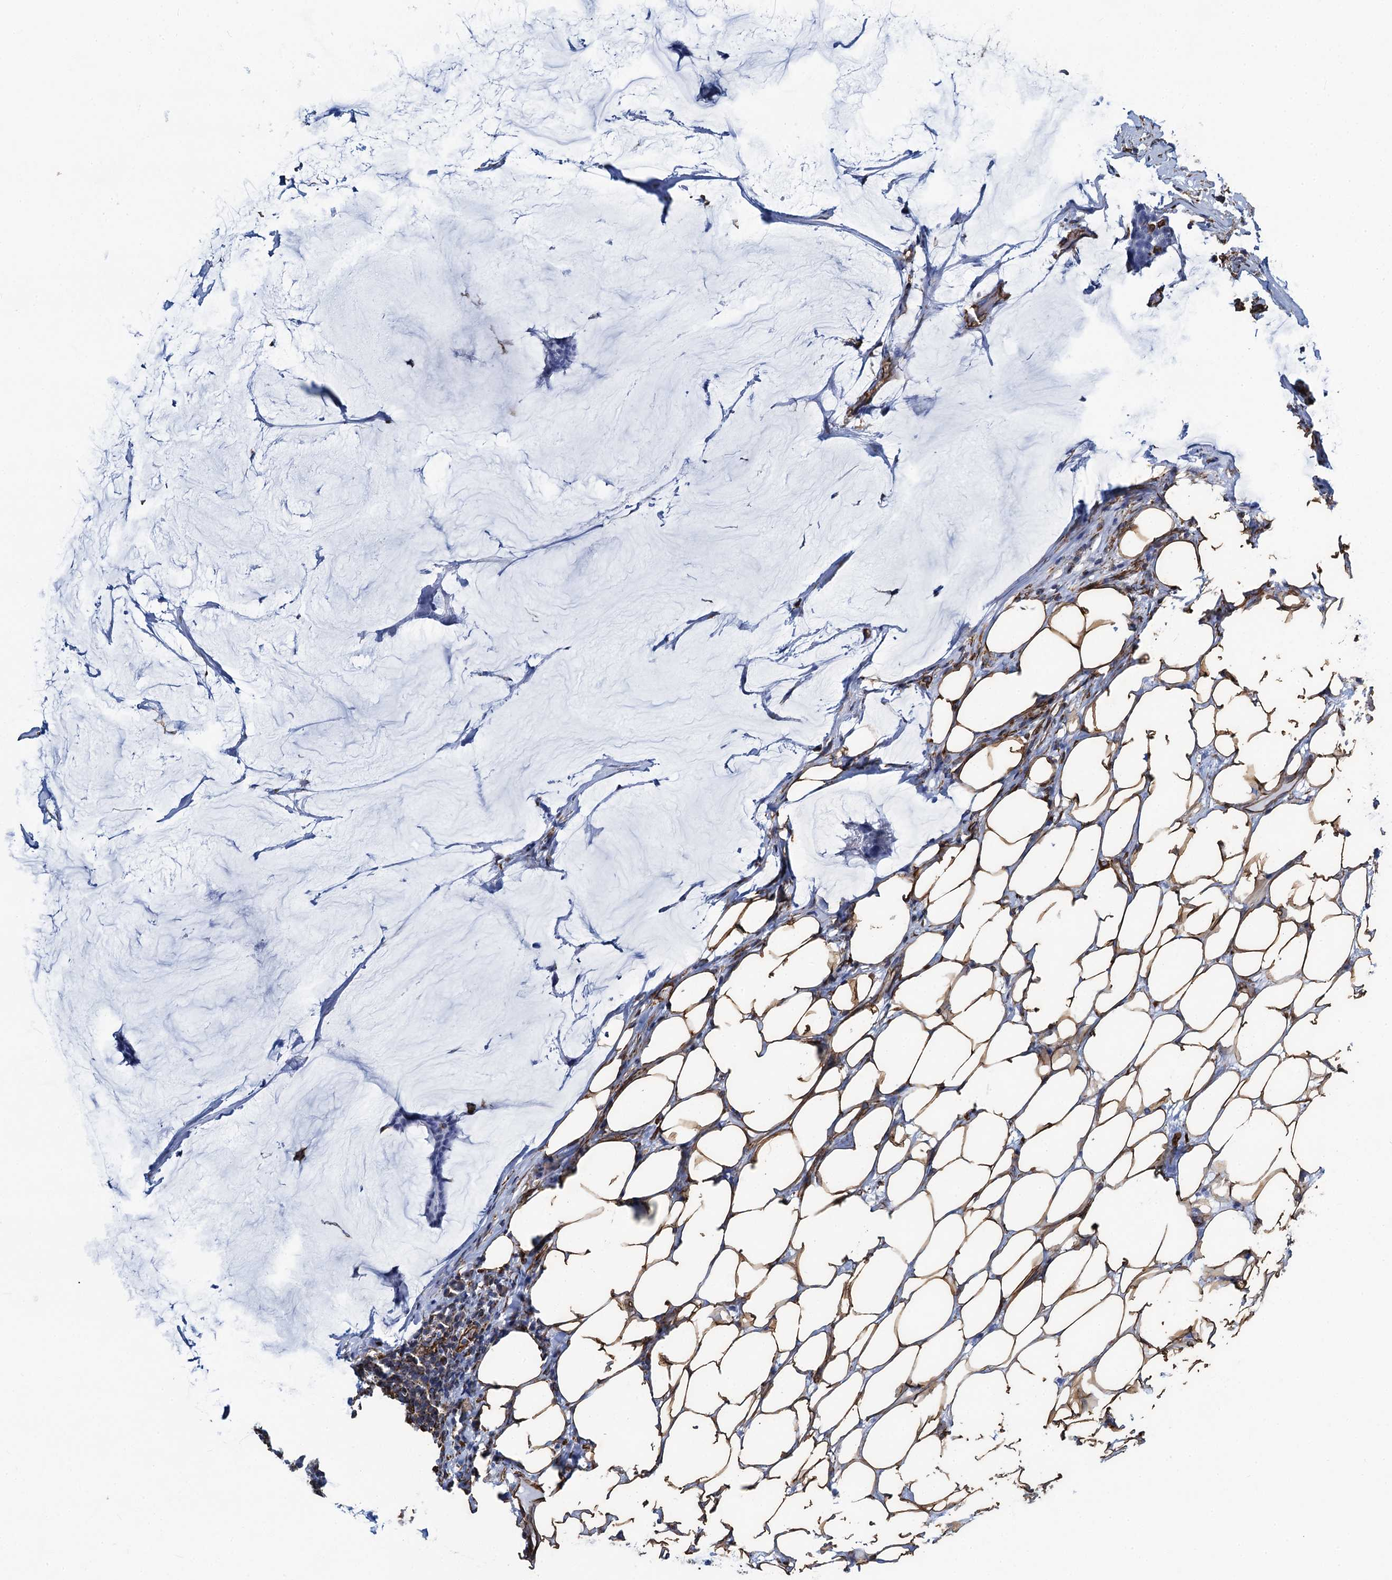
{"staining": {"intensity": "negative", "quantity": "none", "location": "none"}, "tissue": "breast cancer", "cell_type": "Tumor cells", "image_type": "cancer", "snomed": [{"axis": "morphology", "description": "Duct carcinoma"}, {"axis": "topography", "description": "Breast"}], "caption": "The photomicrograph reveals no significant positivity in tumor cells of breast cancer.", "gene": "PGM2", "patient": {"sex": "female", "age": 93}}